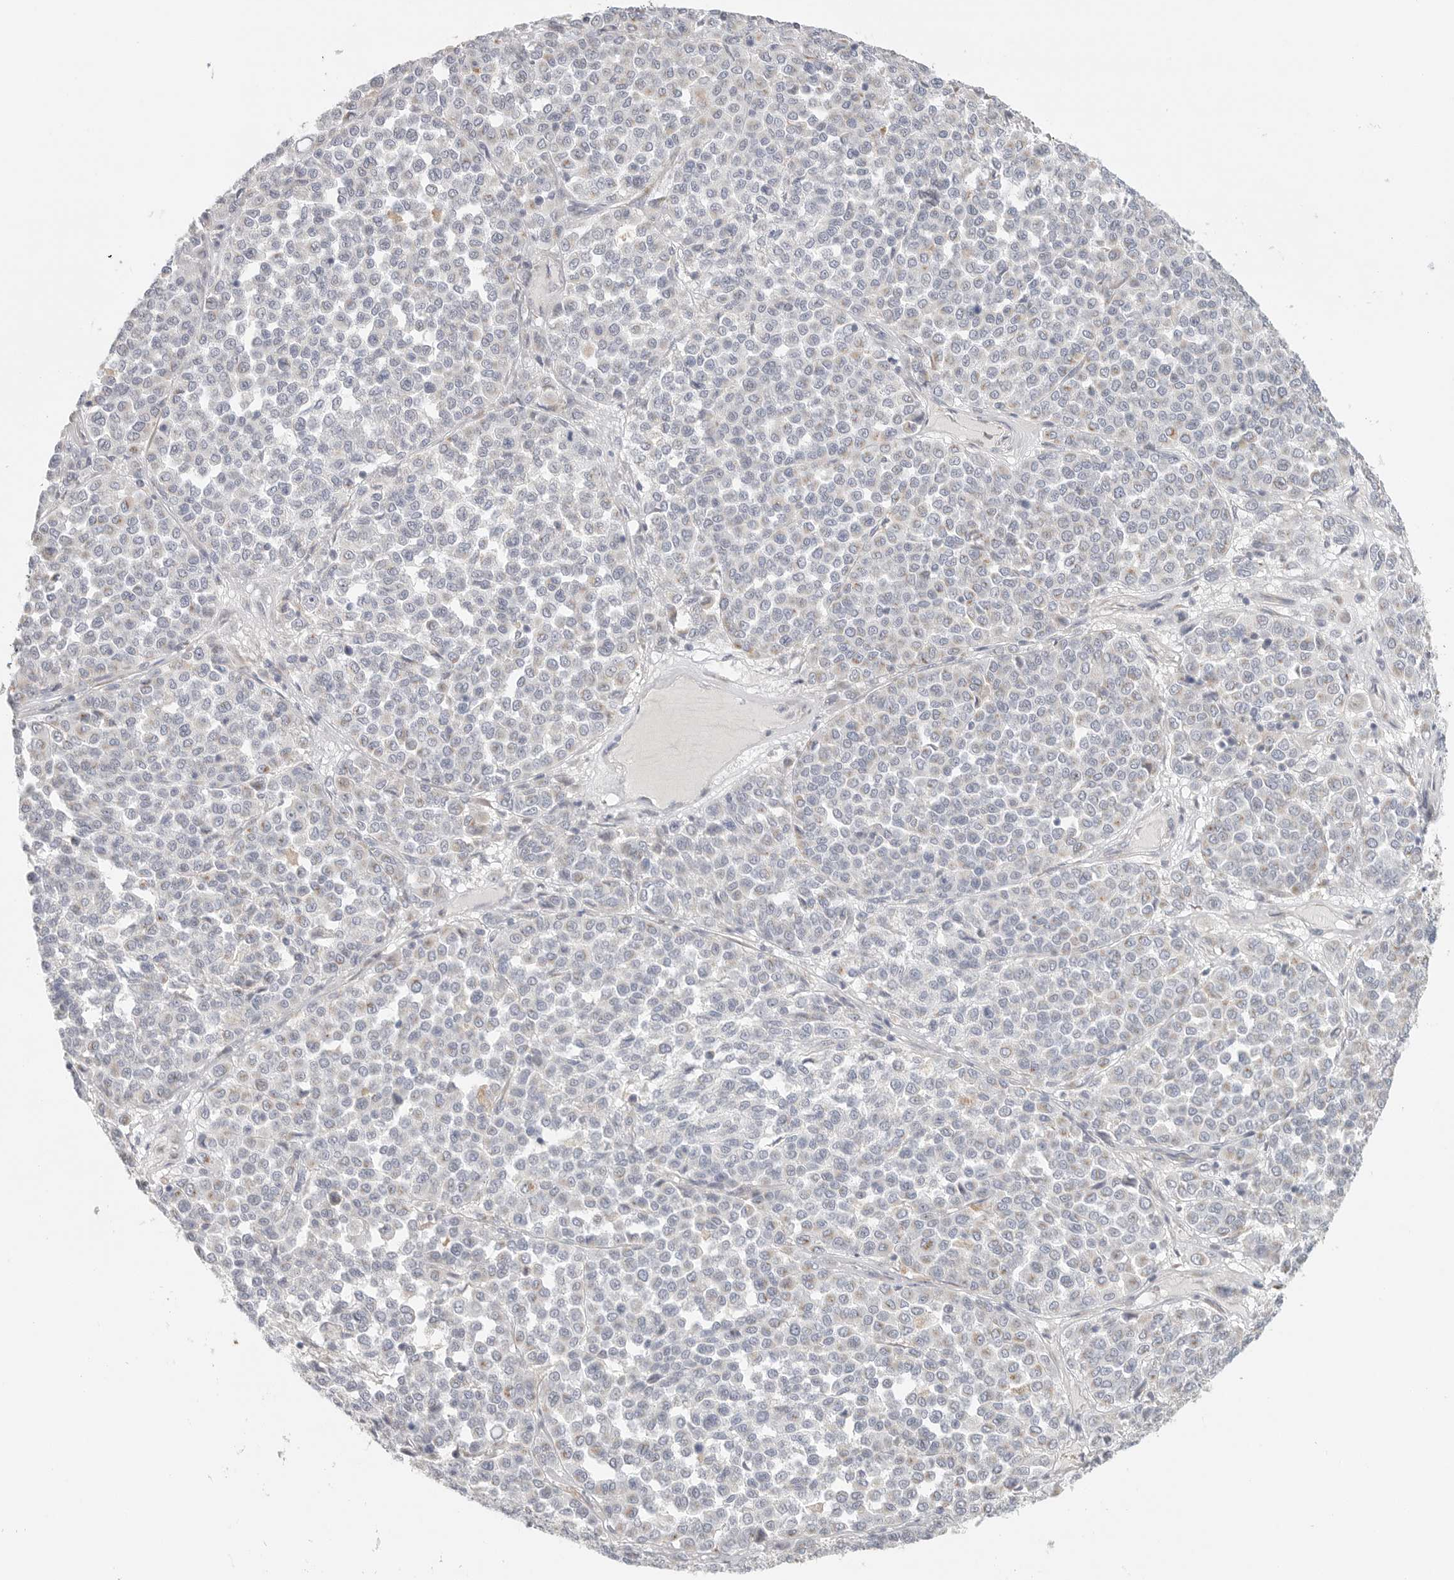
{"staining": {"intensity": "negative", "quantity": "none", "location": "none"}, "tissue": "melanoma", "cell_type": "Tumor cells", "image_type": "cancer", "snomed": [{"axis": "morphology", "description": "Malignant melanoma, Metastatic site"}, {"axis": "topography", "description": "Pancreas"}], "caption": "A photomicrograph of human malignant melanoma (metastatic site) is negative for staining in tumor cells.", "gene": "SLC25A26", "patient": {"sex": "female", "age": 30}}